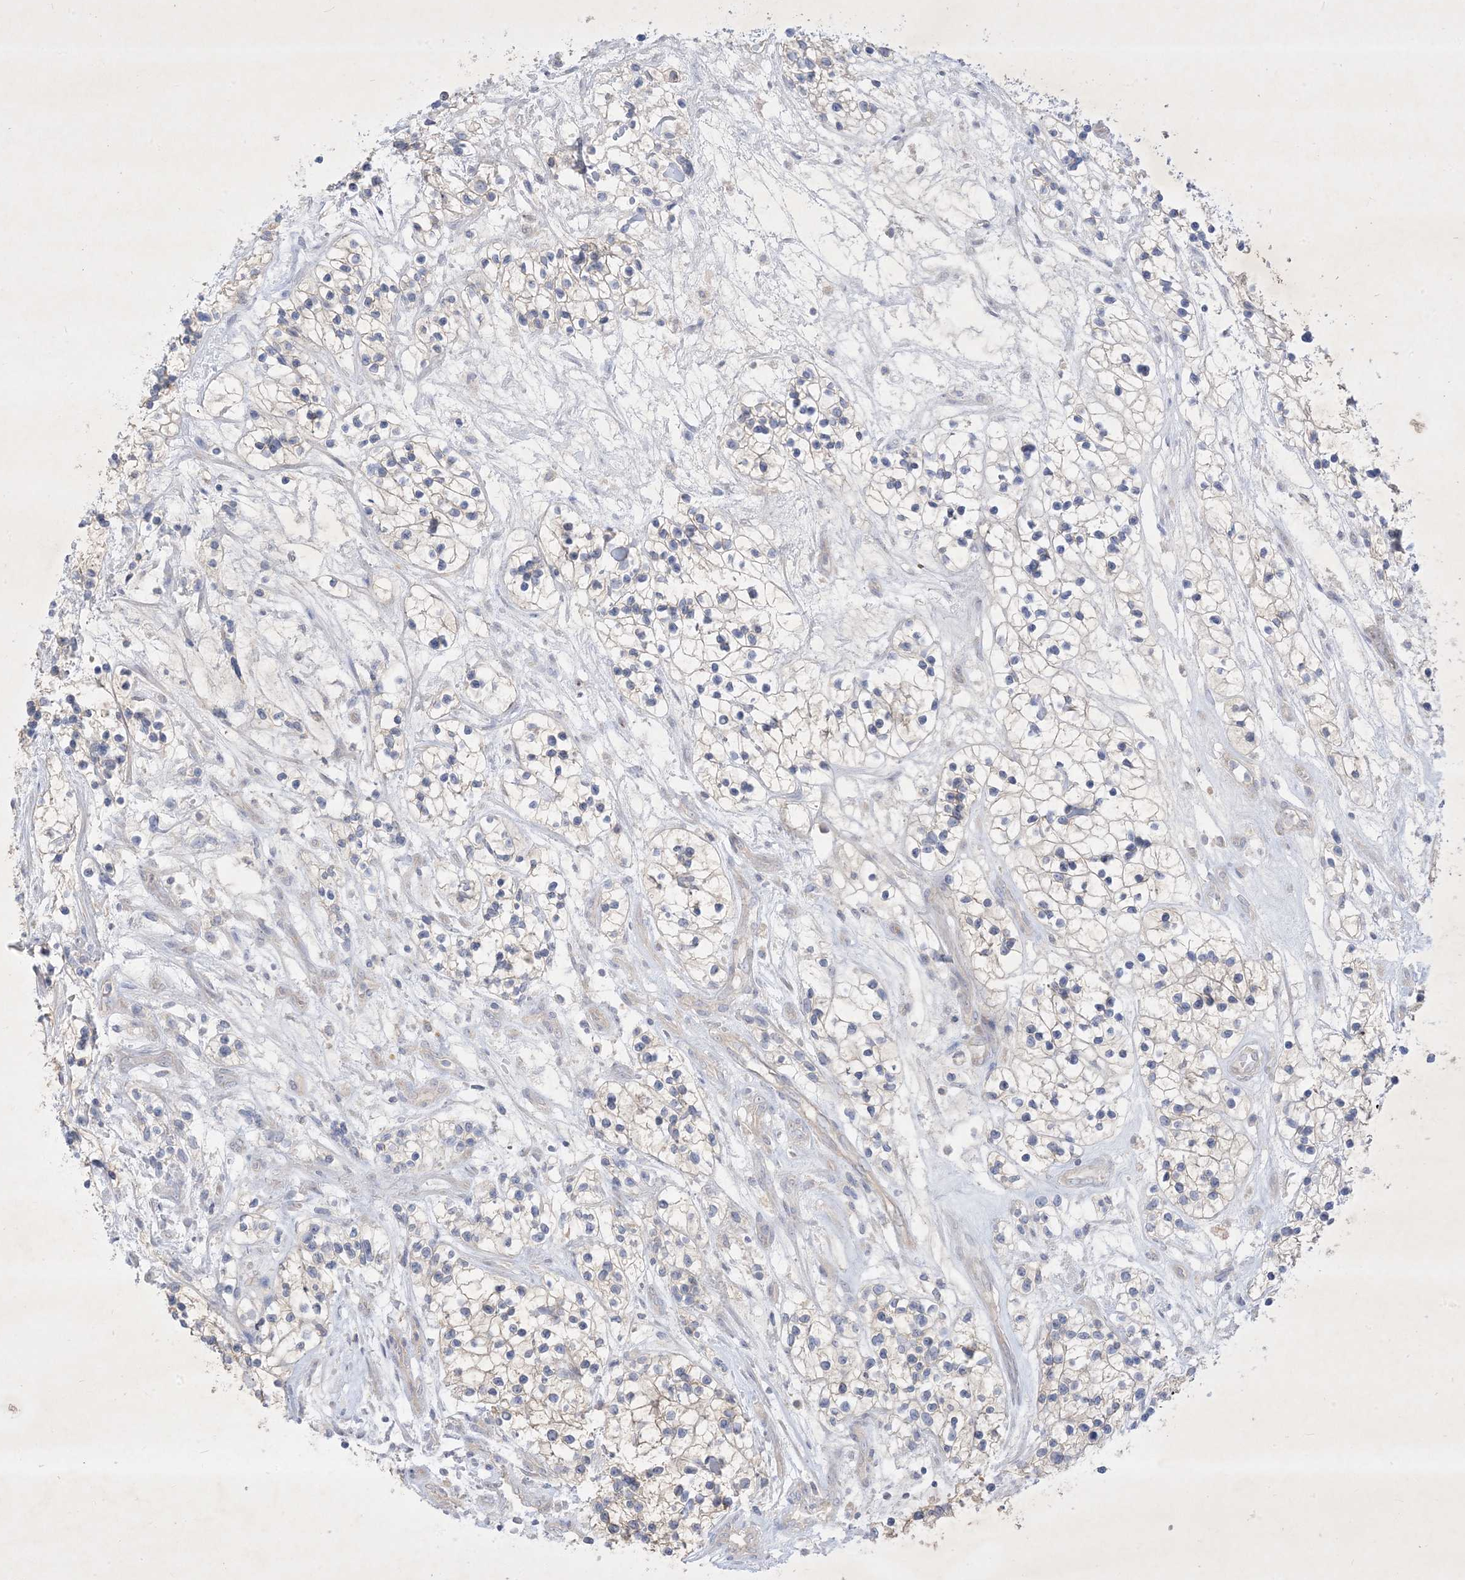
{"staining": {"intensity": "negative", "quantity": "none", "location": "none"}, "tissue": "renal cancer", "cell_type": "Tumor cells", "image_type": "cancer", "snomed": [{"axis": "morphology", "description": "Adenocarcinoma, NOS"}, {"axis": "topography", "description": "Kidney"}], "caption": "Immunohistochemistry (IHC) image of renal cancer (adenocarcinoma) stained for a protein (brown), which demonstrates no positivity in tumor cells. The staining was performed using DAB to visualize the protein expression in brown, while the nuclei were stained in blue with hematoxylin (Magnification: 20x).", "gene": "PLEKHA3", "patient": {"sex": "female", "age": 57}}